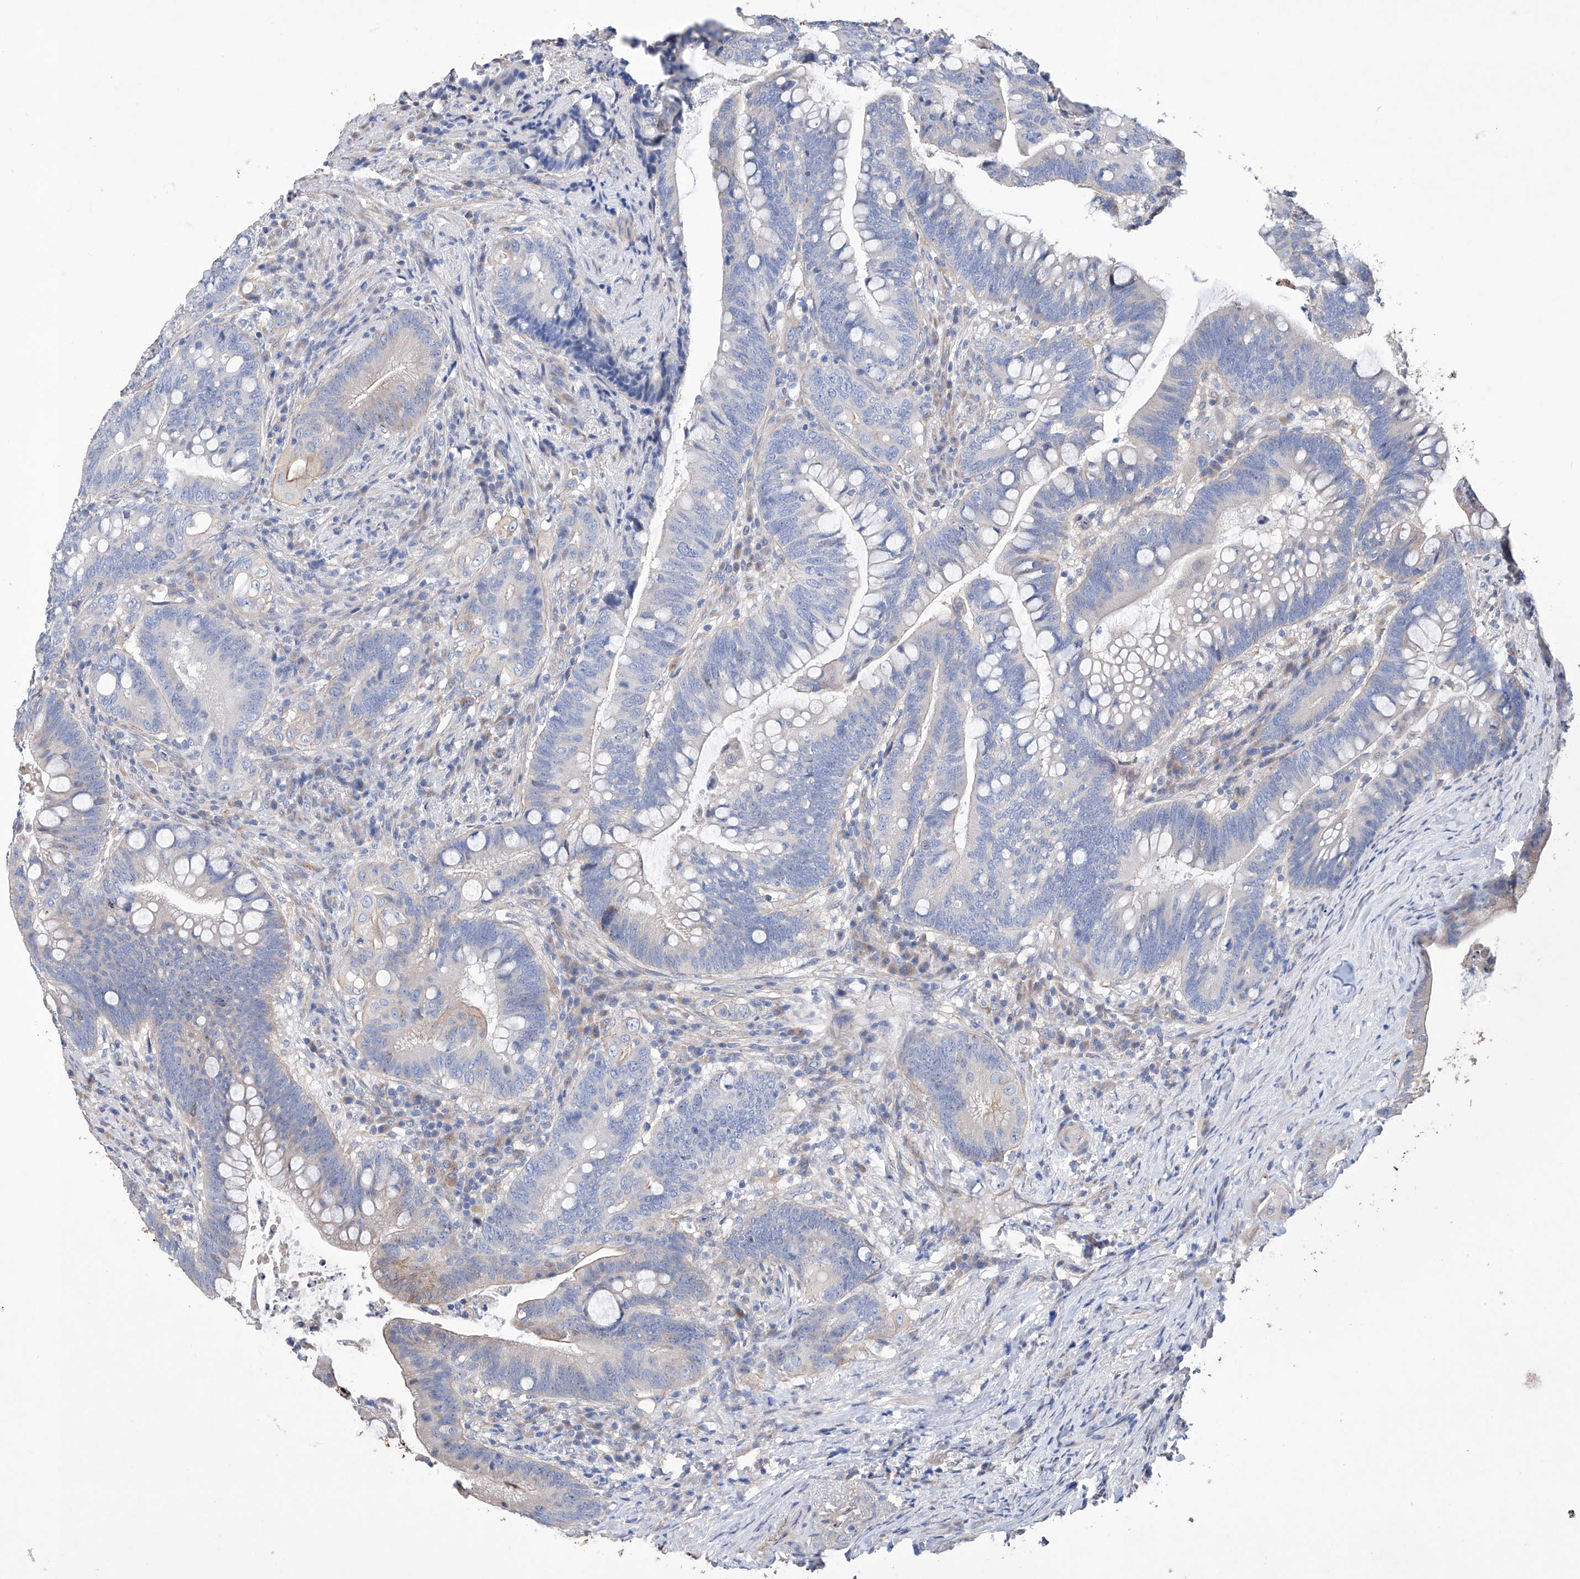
{"staining": {"intensity": "negative", "quantity": "none", "location": "none"}, "tissue": "colorectal cancer", "cell_type": "Tumor cells", "image_type": "cancer", "snomed": [{"axis": "morphology", "description": "Adenocarcinoma, NOS"}, {"axis": "topography", "description": "Colon"}], "caption": "Micrograph shows no protein staining in tumor cells of adenocarcinoma (colorectal) tissue.", "gene": "AFG1L", "patient": {"sex": "female", "age": 66}}